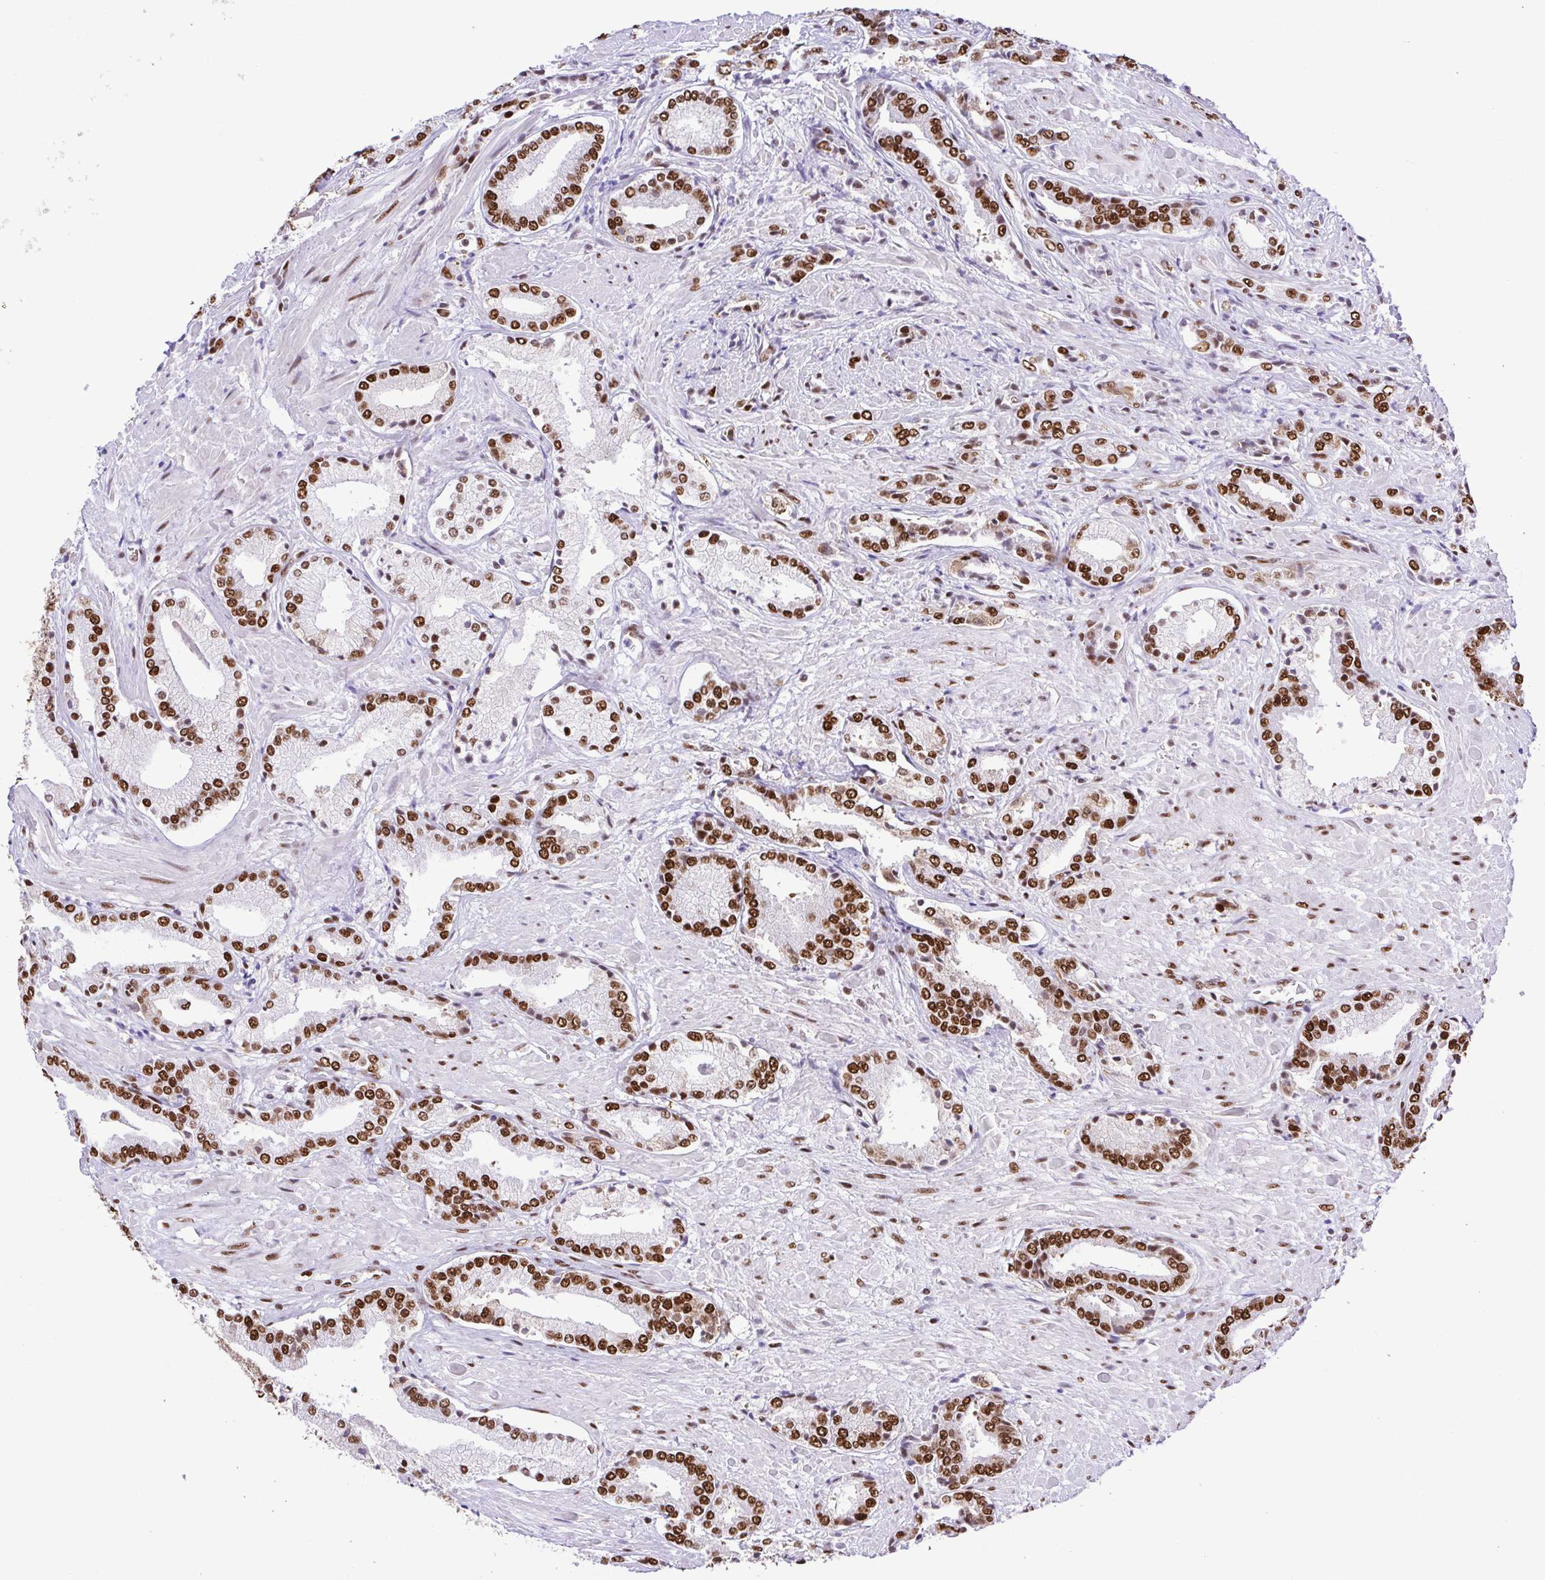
{"staining": {"intensity": "strong", "quantity": ">75%", "location": "nuclear"}, "tissue": "prostate cancer", "cell_type": "Tumor cells", "image_type": "cancer", "snomed": [{"axis": "morphology", "description": "Adenocarcinoma, High grade"}, {"axis": "topography", "description": "Prostate"}], "caption": "Immunohistochemical staining of human adenocarcinoma (high-grade) (prostate) reveals high levels of strong nuclear positivity in approximately >75% of tumor cells.", "gene": "TRIM28", "patient": {"sex": "male", "age": 56}}